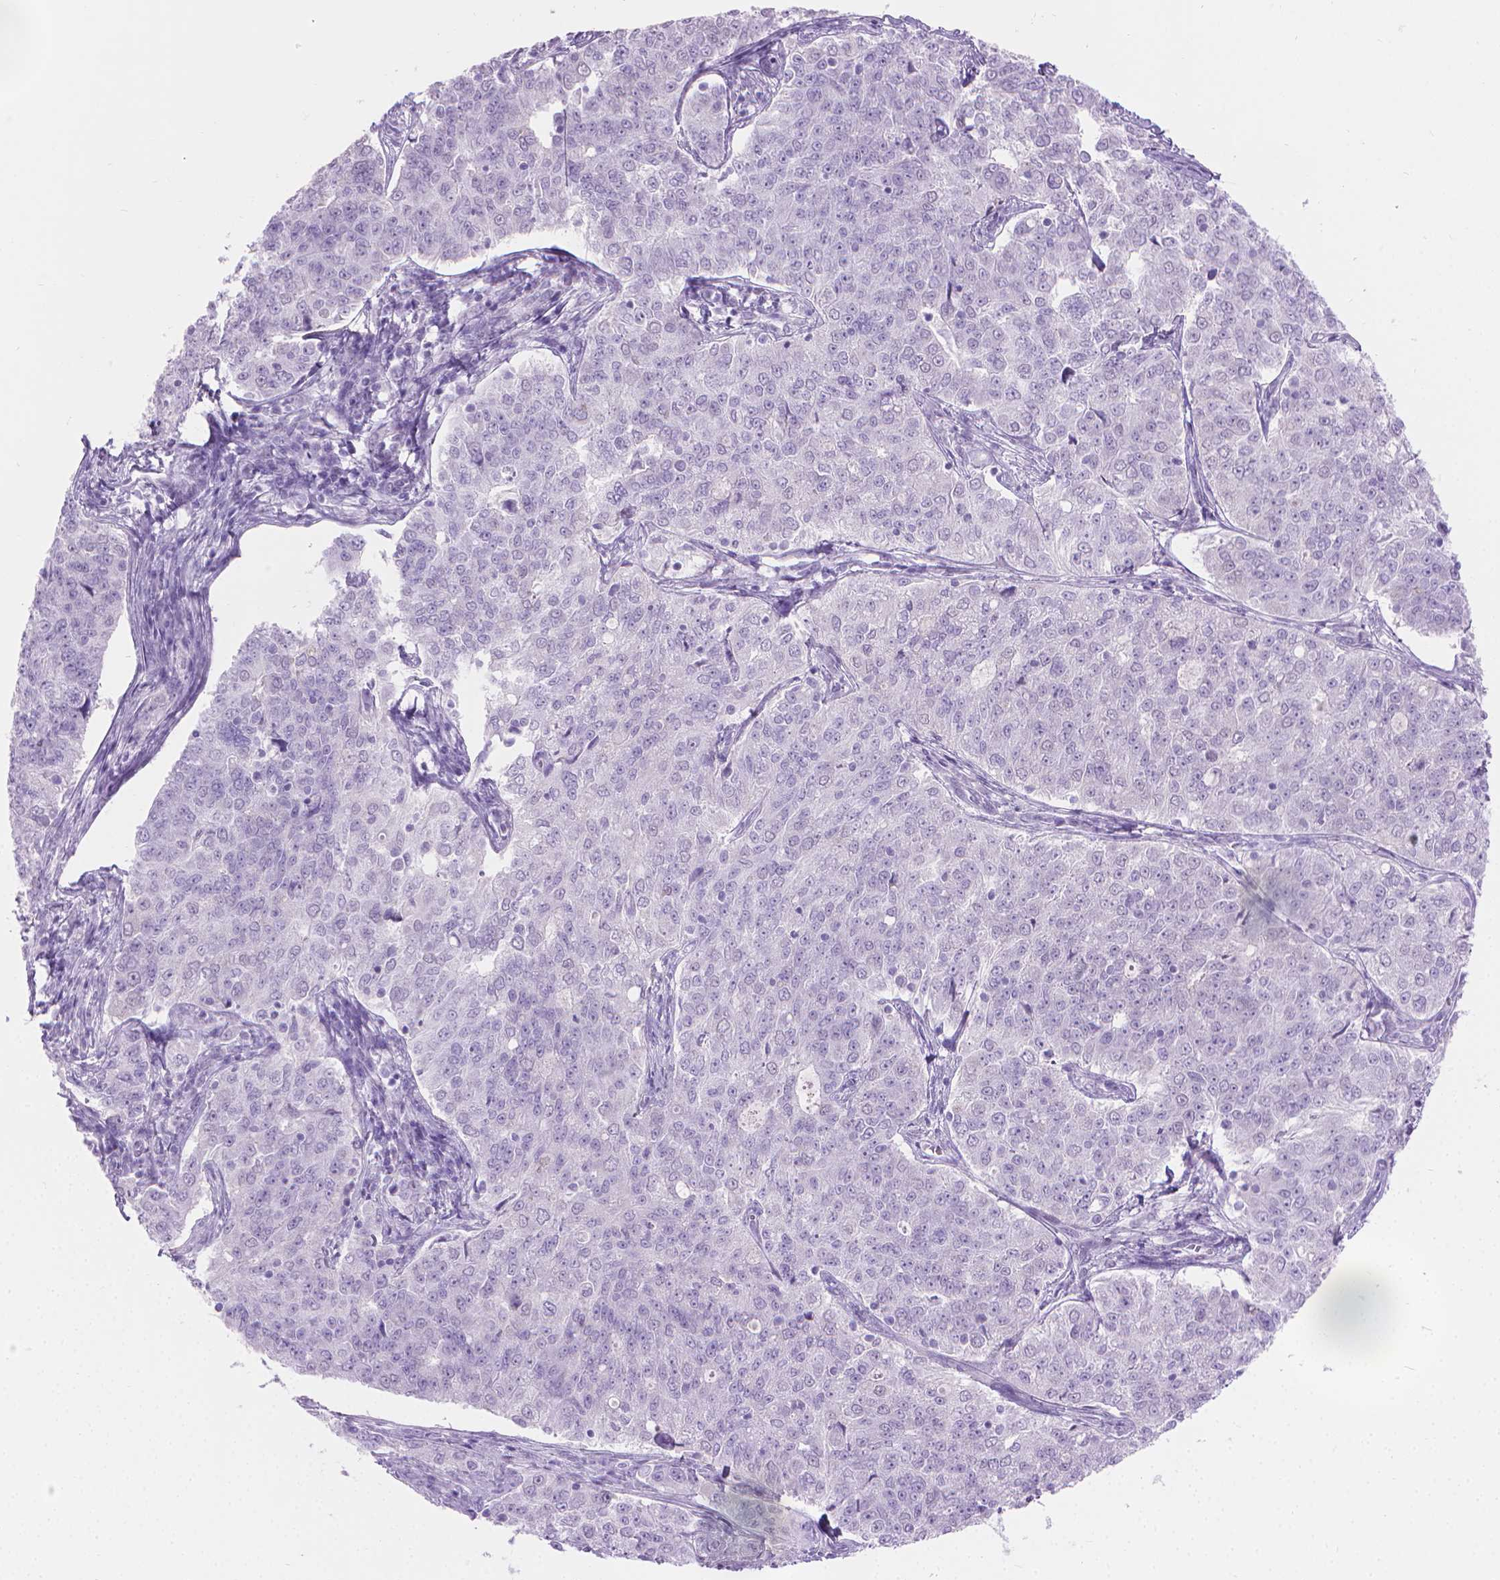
{"staining": {"intensity": "negative", "quantity": "none", "location": "none"}, "tissue": "endometrial cancer", "cell_type": "Tumor cells", "image_type": "cancer", "snomed": [{"axis": "morphology", "description": "Adenocarcinoma, NOS"}, {"axis": "topography", "description": "Endometrium"}], "caption": "DAB (3,3'-diaminobenzidine) immunohistochemical staining of adenocarcinoma (endometrial) reveals no significant expression in tumor cells. (DAB immunohistochemistry visualized using brightfield microscopy, high magnification).", "gene": "CFAP52", "patient": {"sex": "female", "age": 43}}